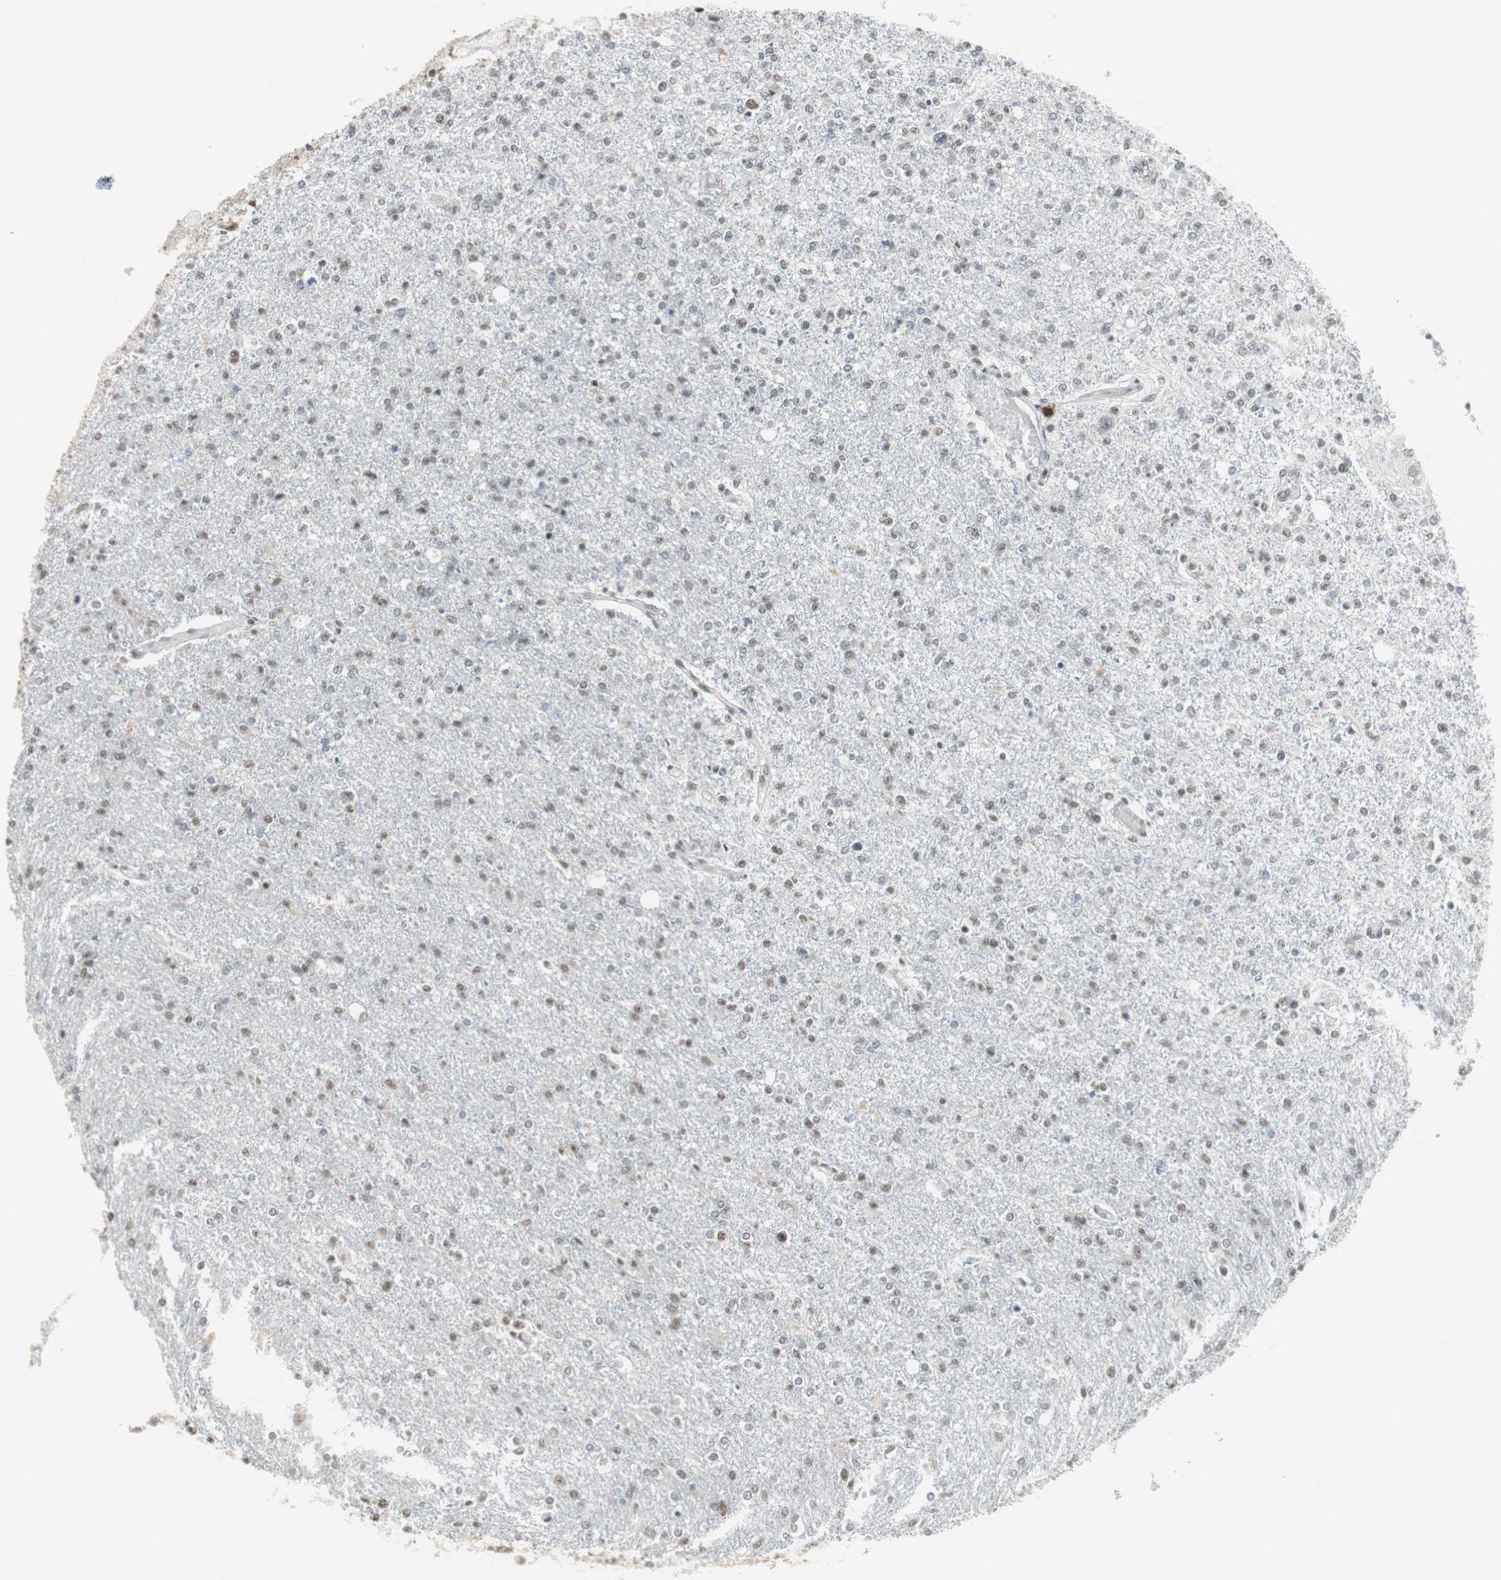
{"staining": {"intensity": "weak", "quantity": "<25%", "location": "nuclear"}, "tissue": "glioma", "cell_type": "Tumor cells", "image_type": "cancer", "snomed": [{"axis": "morphology", "description": "Glioma, malignant, High grade"}, {"axis": "topography", "description": "Cerebral cortex"}], "caption": "A photomicrograph of human malignant glioma (high-grade) is negative for staining in tumor cells.", "gene": "RTF1", "patient": {"sex": "male", "age": 76}}